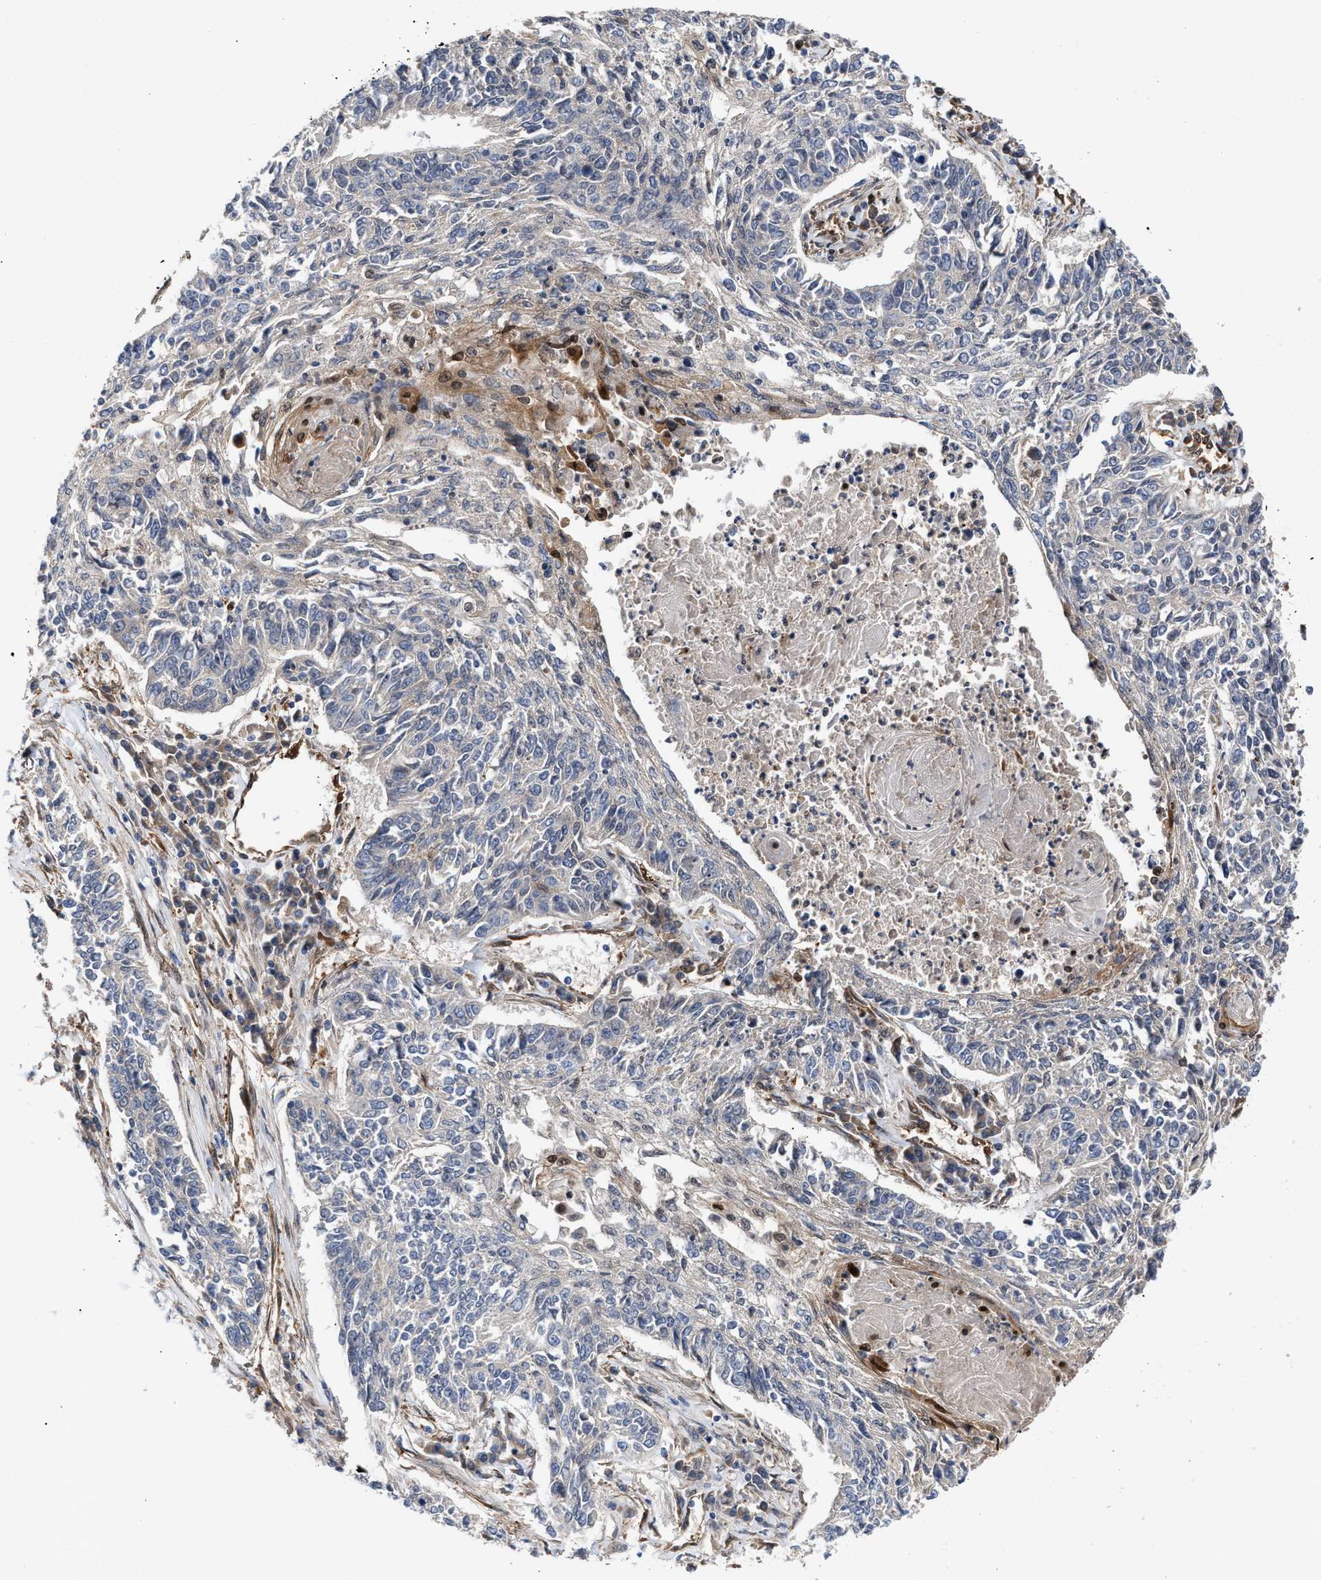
{"staining": {"intensity": "negative", "quantity": "none", "location": "none"}, "tissue": "lung cancer", "cell_type": "Tumor cells", "image_type": "cancer", "snomed": [{"axis": "morphology", "description": "Normal tissue, NOS"}, {"axis": "morphology", "description": "Squamous cell carcinoma, NOS"}, {"axis": "topography", "description": "Cartilage tissue"}, {"axis": "topography", "description": "Bronchus"}, {"axis": "topography", "description": "Lung"}], "caption": "Tumor cells are negative for protein expression in human lung cancer (squamous cell carcinoma).", "gene": "TP53I3", "patient": {"sex": "female", "age": 49}}